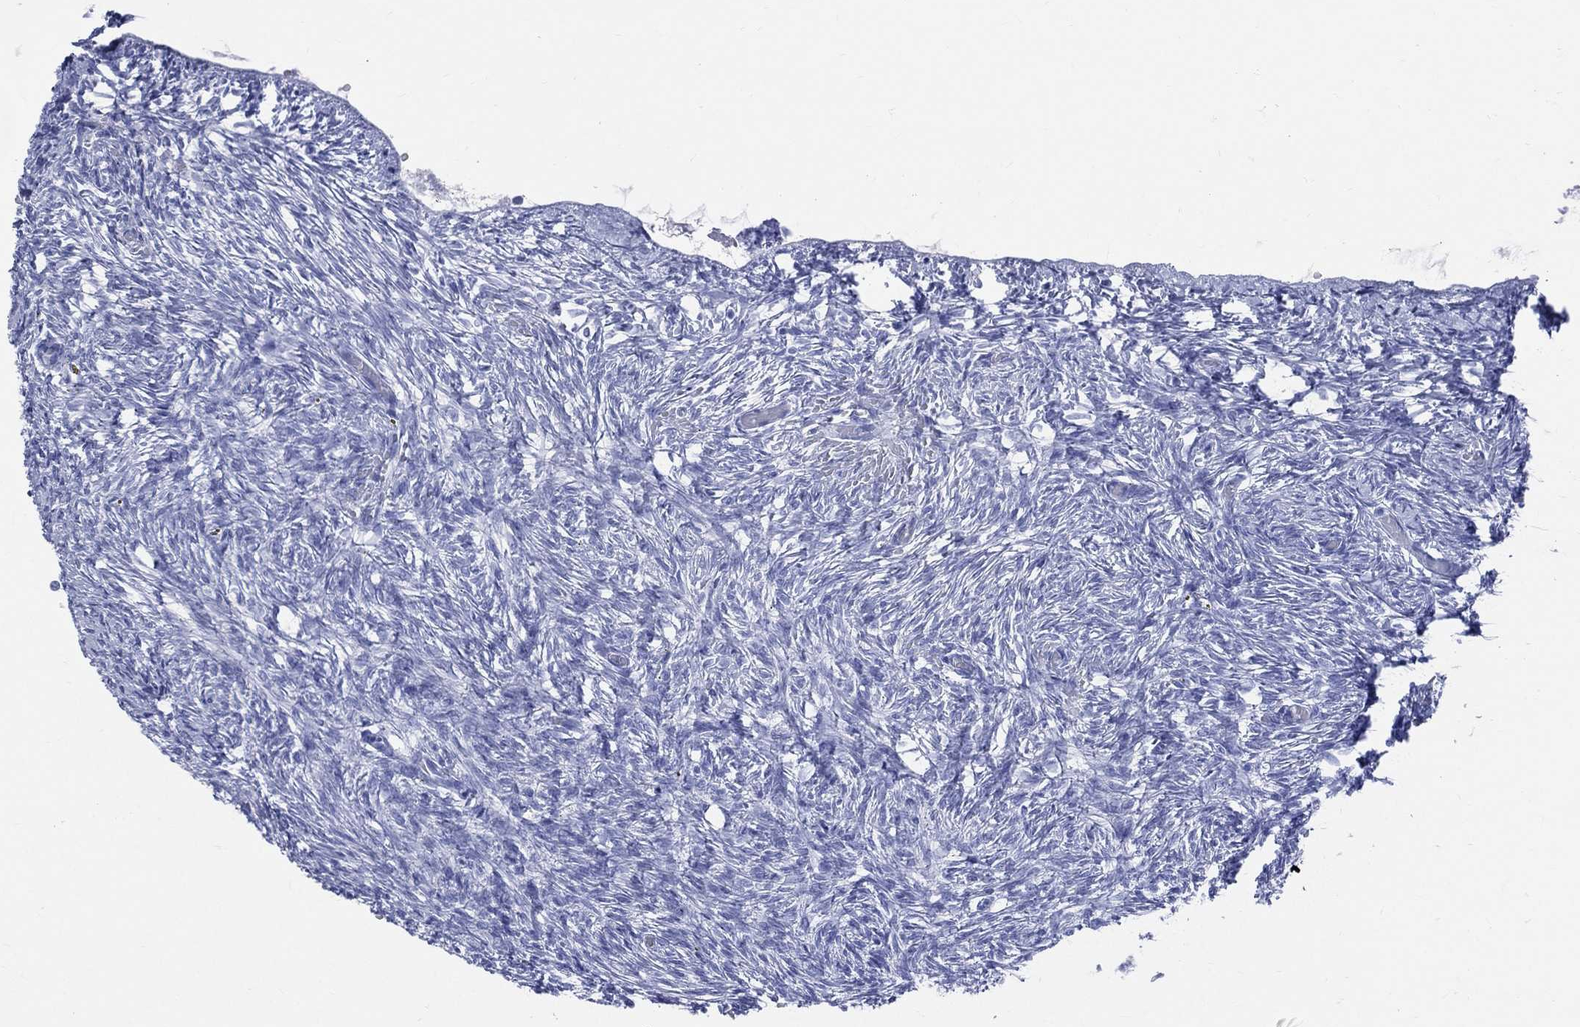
{"staining": {"intensity": "negative", "quantity": "none", "location": "none"}, "tissue": "ovary", "cell_type": "Ovarian stroma cells", "image_type": "normal", "snomed": [{"axis": "morphology", "description": "Normal tissue, NOS"}, {"axis": "topography", "description": "Ovary"}], "caption": "Immunohistochemical staining of normal human ovary shows no significant expression in ovarian stroma cells. (DAB (3,3'-diaminobenzidine) immunohistochemistry, high magnification).", "gene": "SYP", "patient": {"sex": "female", "age": 39}}